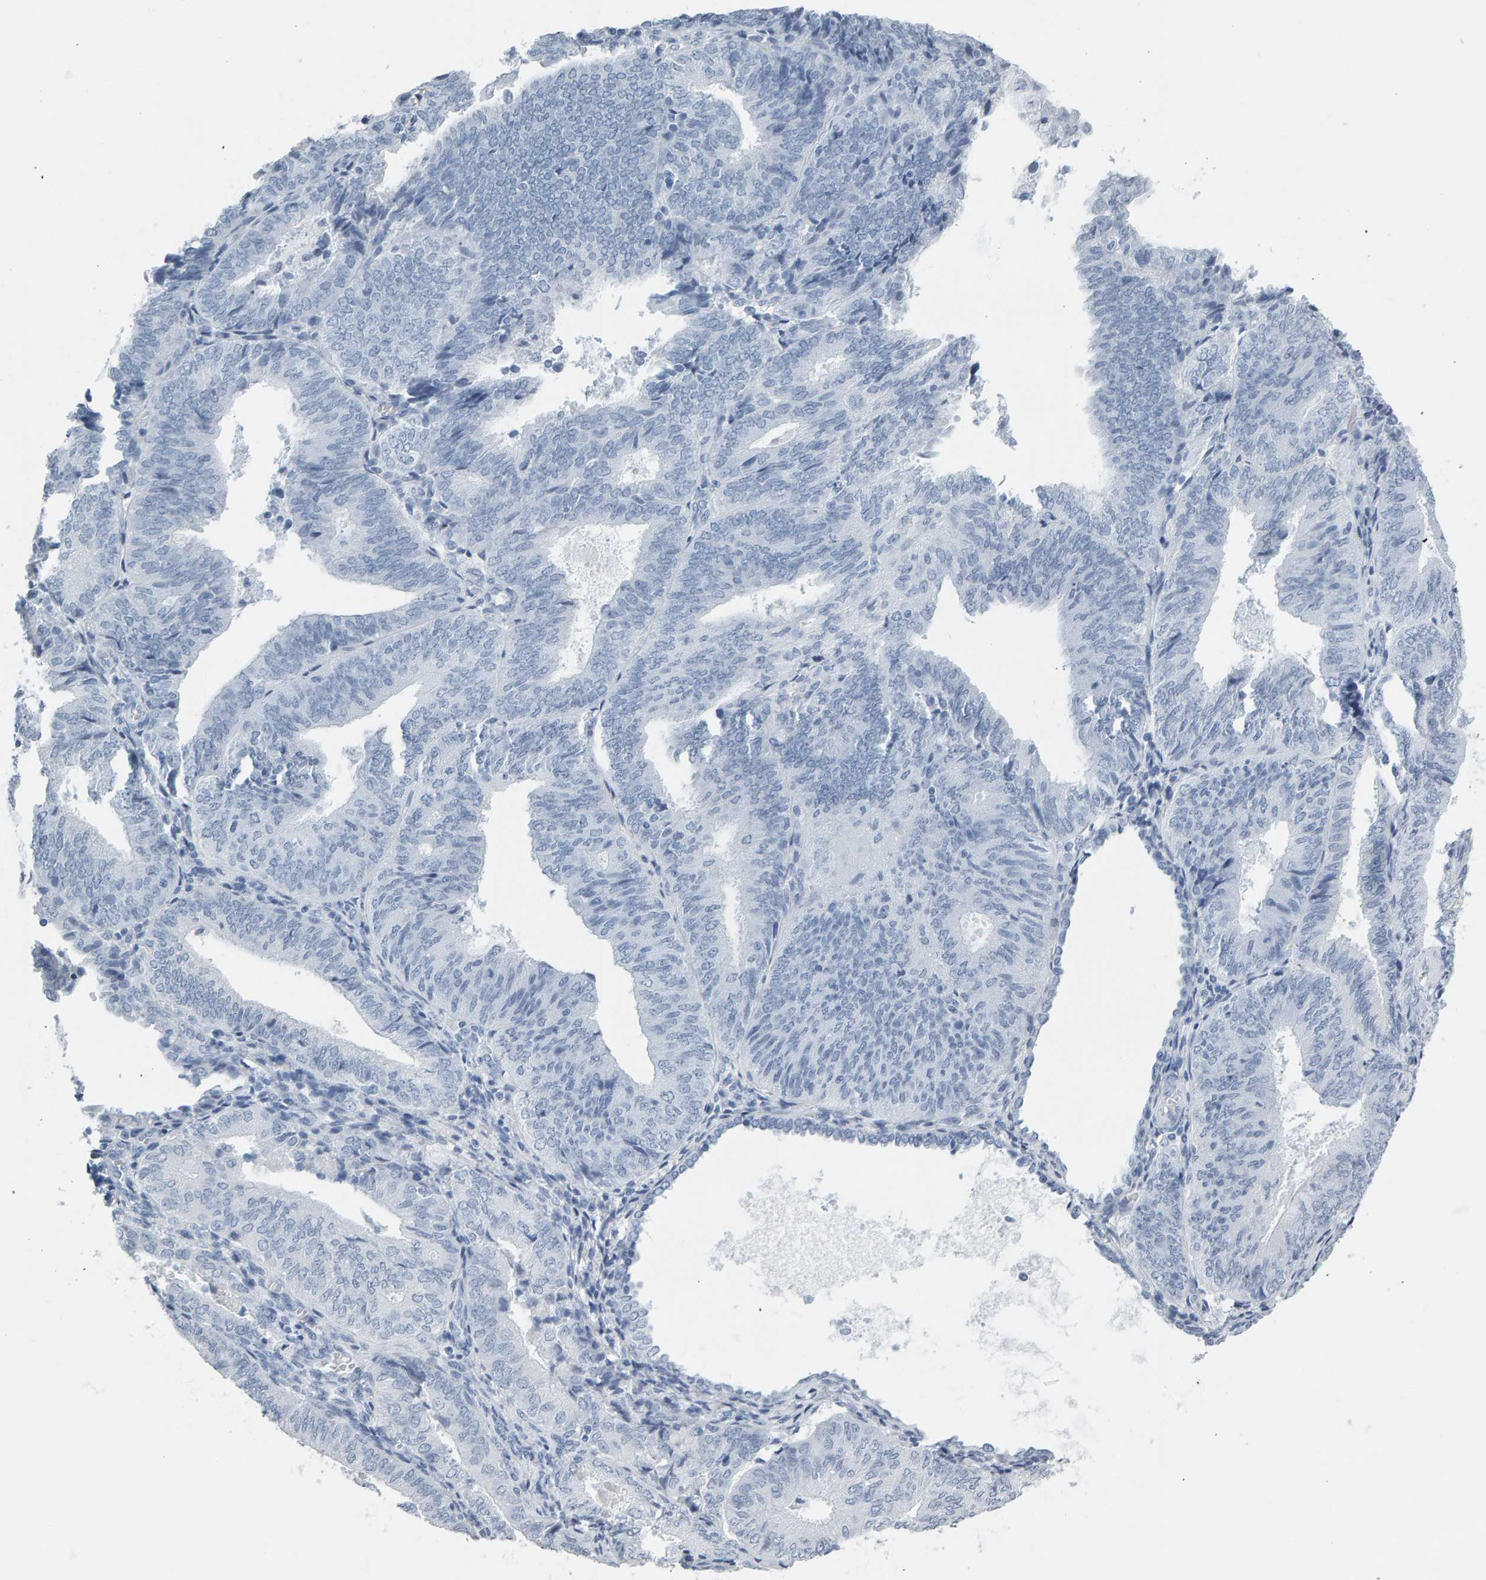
{"staining": {"intensity": "negative", "quantity": "none", "location": "none"}, "tissue": "endometrial cancer", "cell_type": "Tumor cells", "image_type": "cancer", "snomed": [{"axis": "morphology", "description": "Adenocarcinoma, NOS"}, {"axis": "topography", "description": "Endometrium"}], "caption": "A histopathology image of endometrial cancer (adenocarcinoma) stained for a protein displays no brown staining in tumor cells. (DAB (3,3'-diaminobenzidine) immunohistochemistry (IHC), high magnification).", "gene": "SPACA3", "patient": {"sex": "female", "age": 81}}